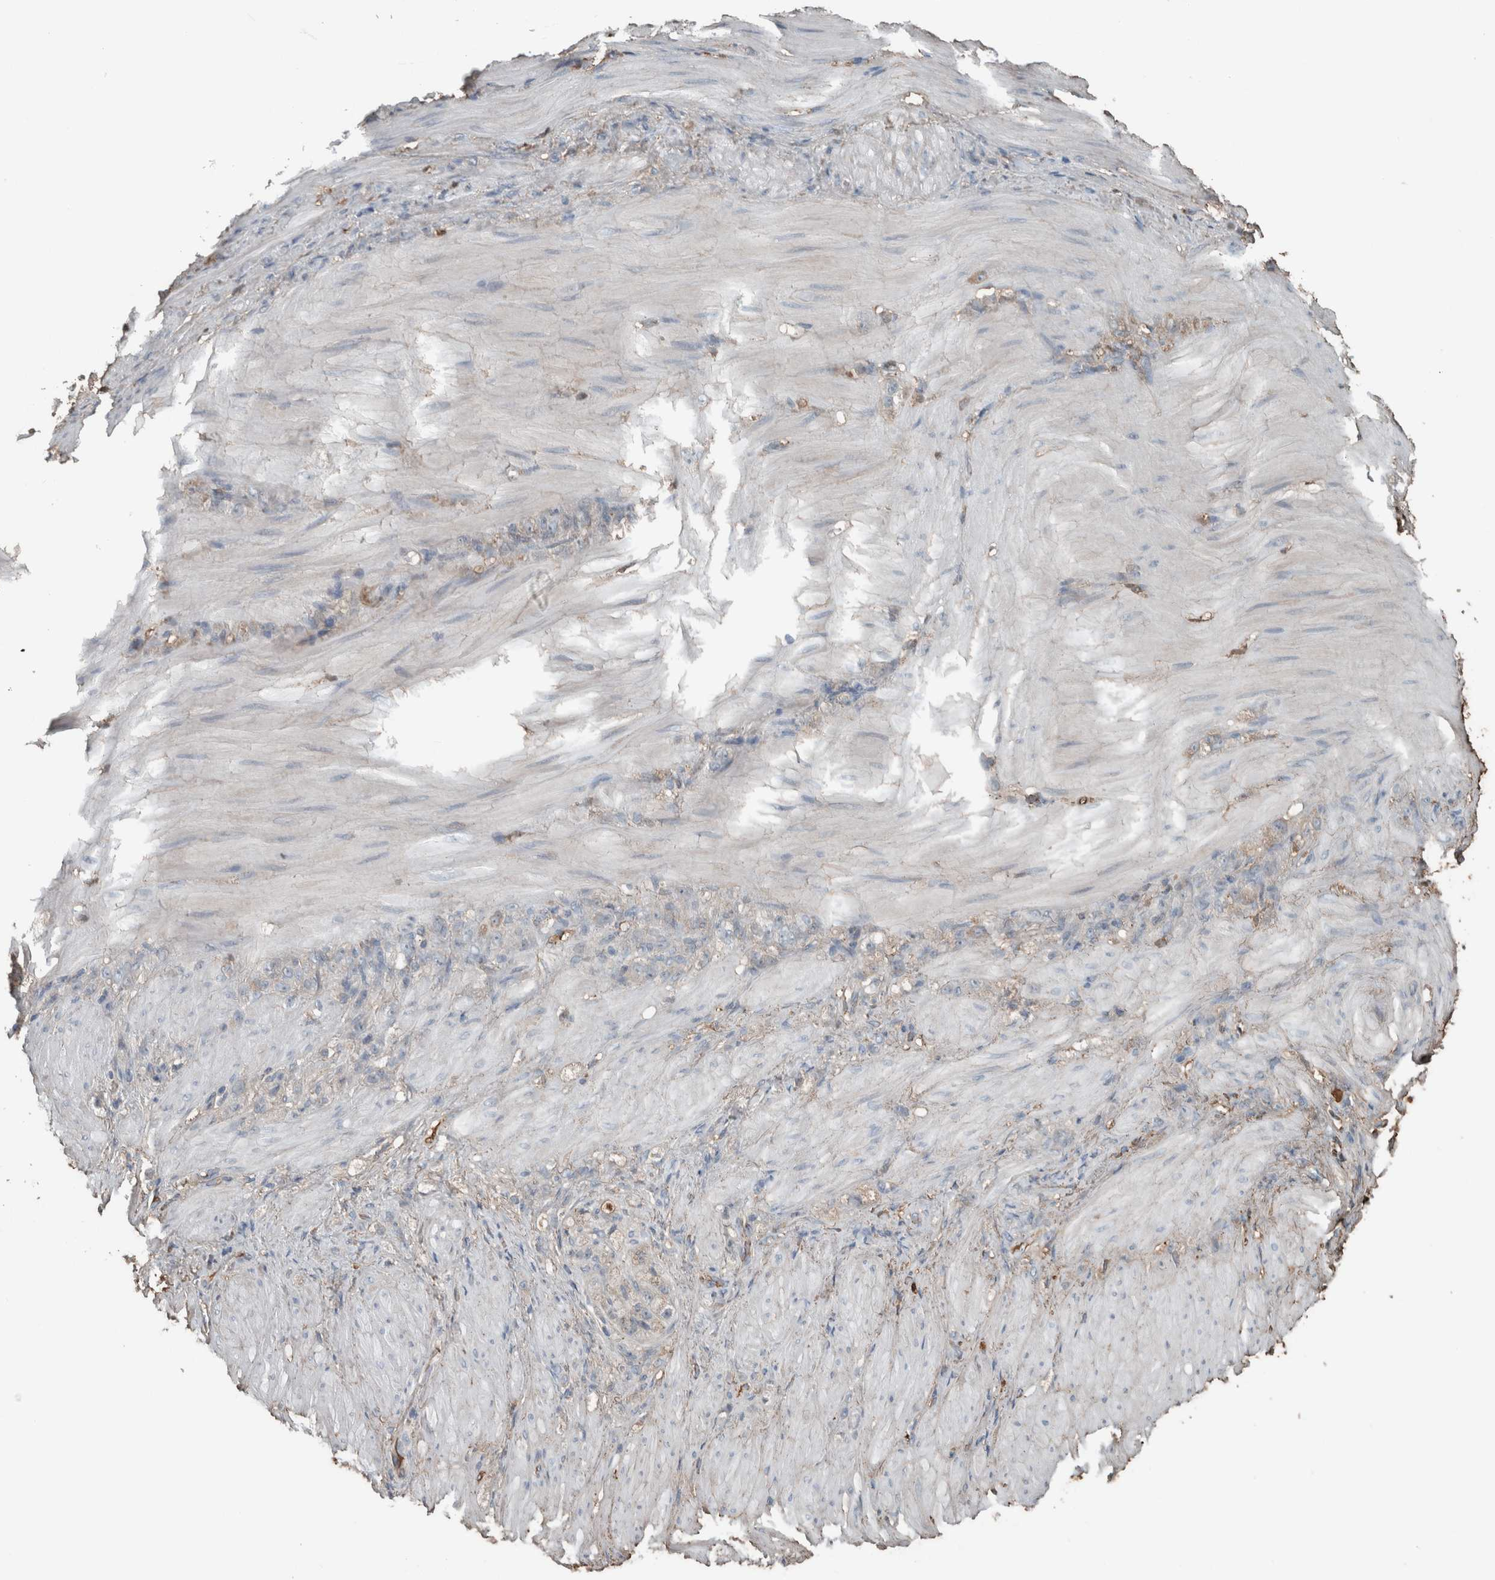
{"staining": {"intensity": "negative", "quantity": "none", "location": "none"}, "tissue": "stomach cancer", "cell_type": "Tumor cells", "image_type": "cancer", "snomed": [{"axis": "morphology", "description": "Normal tissue, NOS"}, {"axis": "morphology", "description": "Adenocarcinoma, NOS"}, {"axis": "topography", "description": "Stomach"}], "caption": "Immunohistochemistry image of neoplastic tissue: adenocarcinoma (stomach) stained with DAB (3,3'-diaminobenzidine) shows no significant protein staining in tumor cells.", "gene": "USP34", "patient": {"sex": "male", "age": 82}}